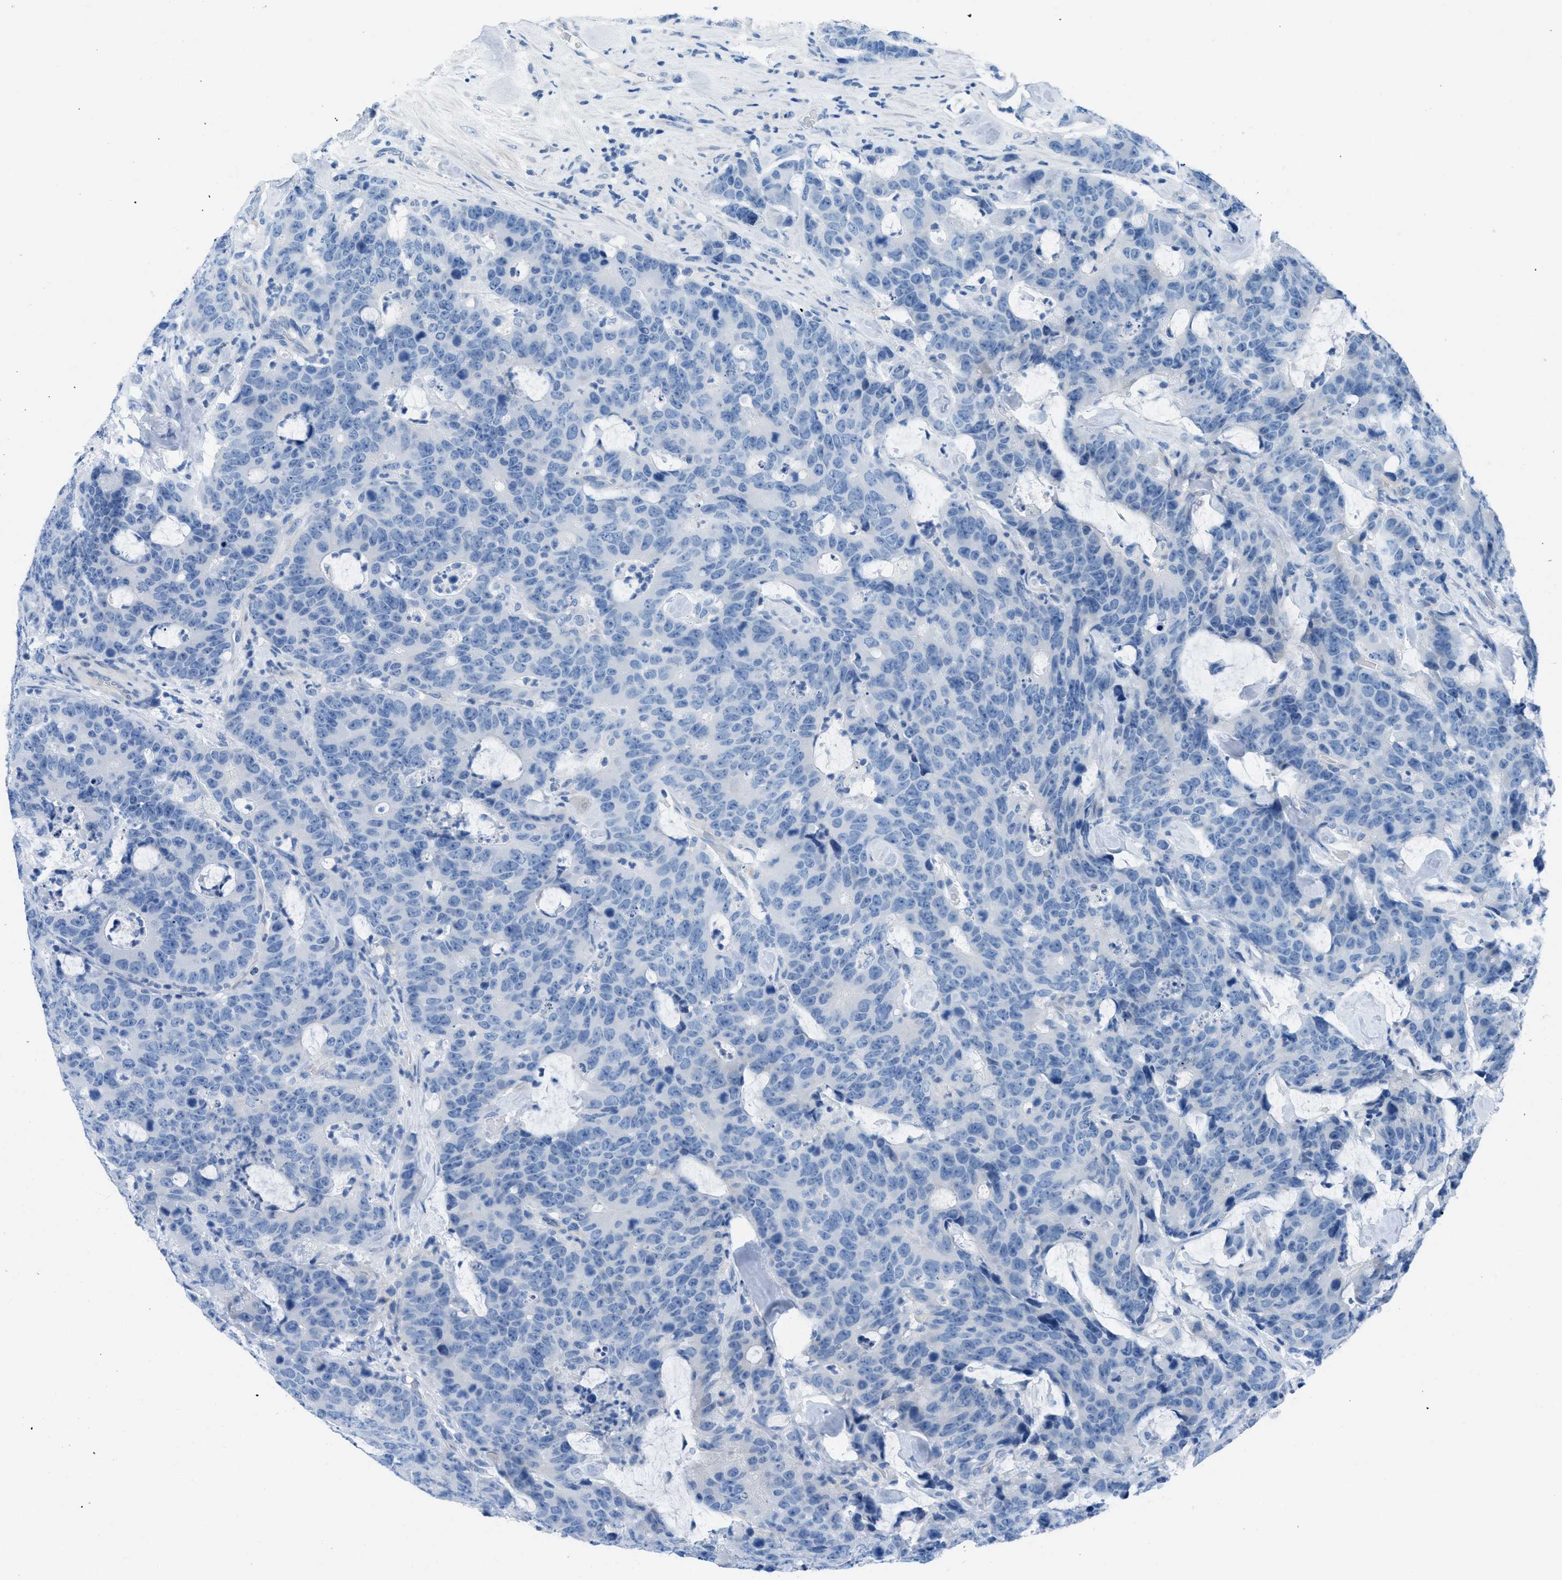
{"staining": {"intensity": "negative", "quantity": "none", "location": "none"}, "tissue": "colorectal cancer", "cell_type": "Tumor cells", "image_type": "cancer", "snomed": [{"axis": "morphology", "description": "Adenocarcinoma, NOS"}, {"axis": "topography", "description": "Colon"}], "caption": "Tumor cells are negative for protein expression in human colorectal cancer (adenocarcinoma). Nuclei are stained in blue.", "gene": "GALNT17", "patient": {"sex": "female", "age": 86}}